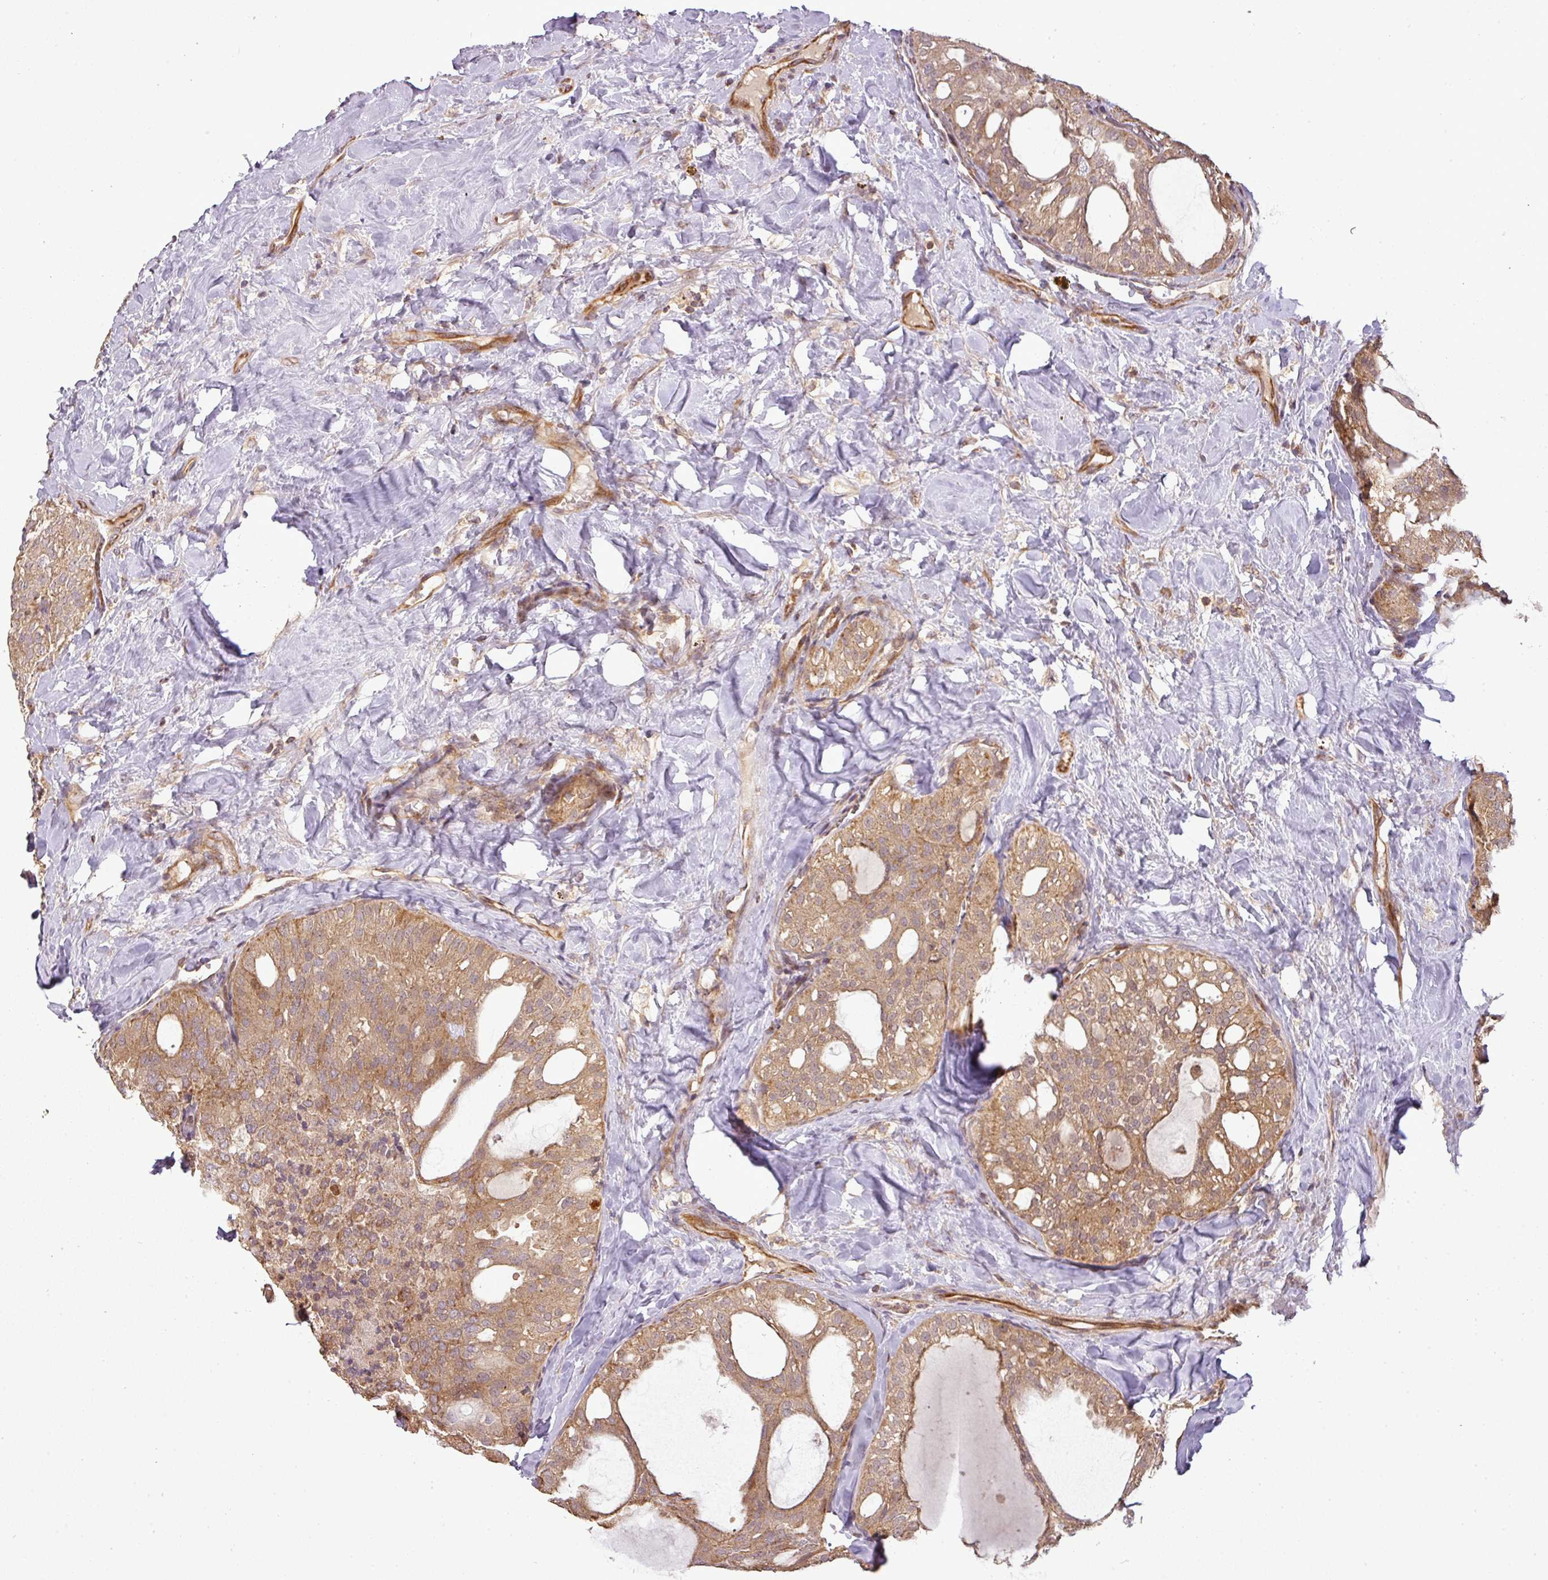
{"staining": {"intensity": "moderate", "quantity": ">75%", "location": "cytoplasmic/membranous"}, "tissue": "thyroid cancer", "cell_type": "Tumor cells", "image_type": "cancer", "snomed": [{"axis": "morphology", "description": "Follicular adenoma carcinoma, NOS"}, {"axis": "topography", "description": "Thyroid gland"}], "caption": "Moderate cytoplasmic/membranous expression for a protein is identified in about >75% of tumor cells of thyroid cancer using immunohistochemistry.", "gene": "FAIM", "patient": {"sex": "male", "age": 75}}